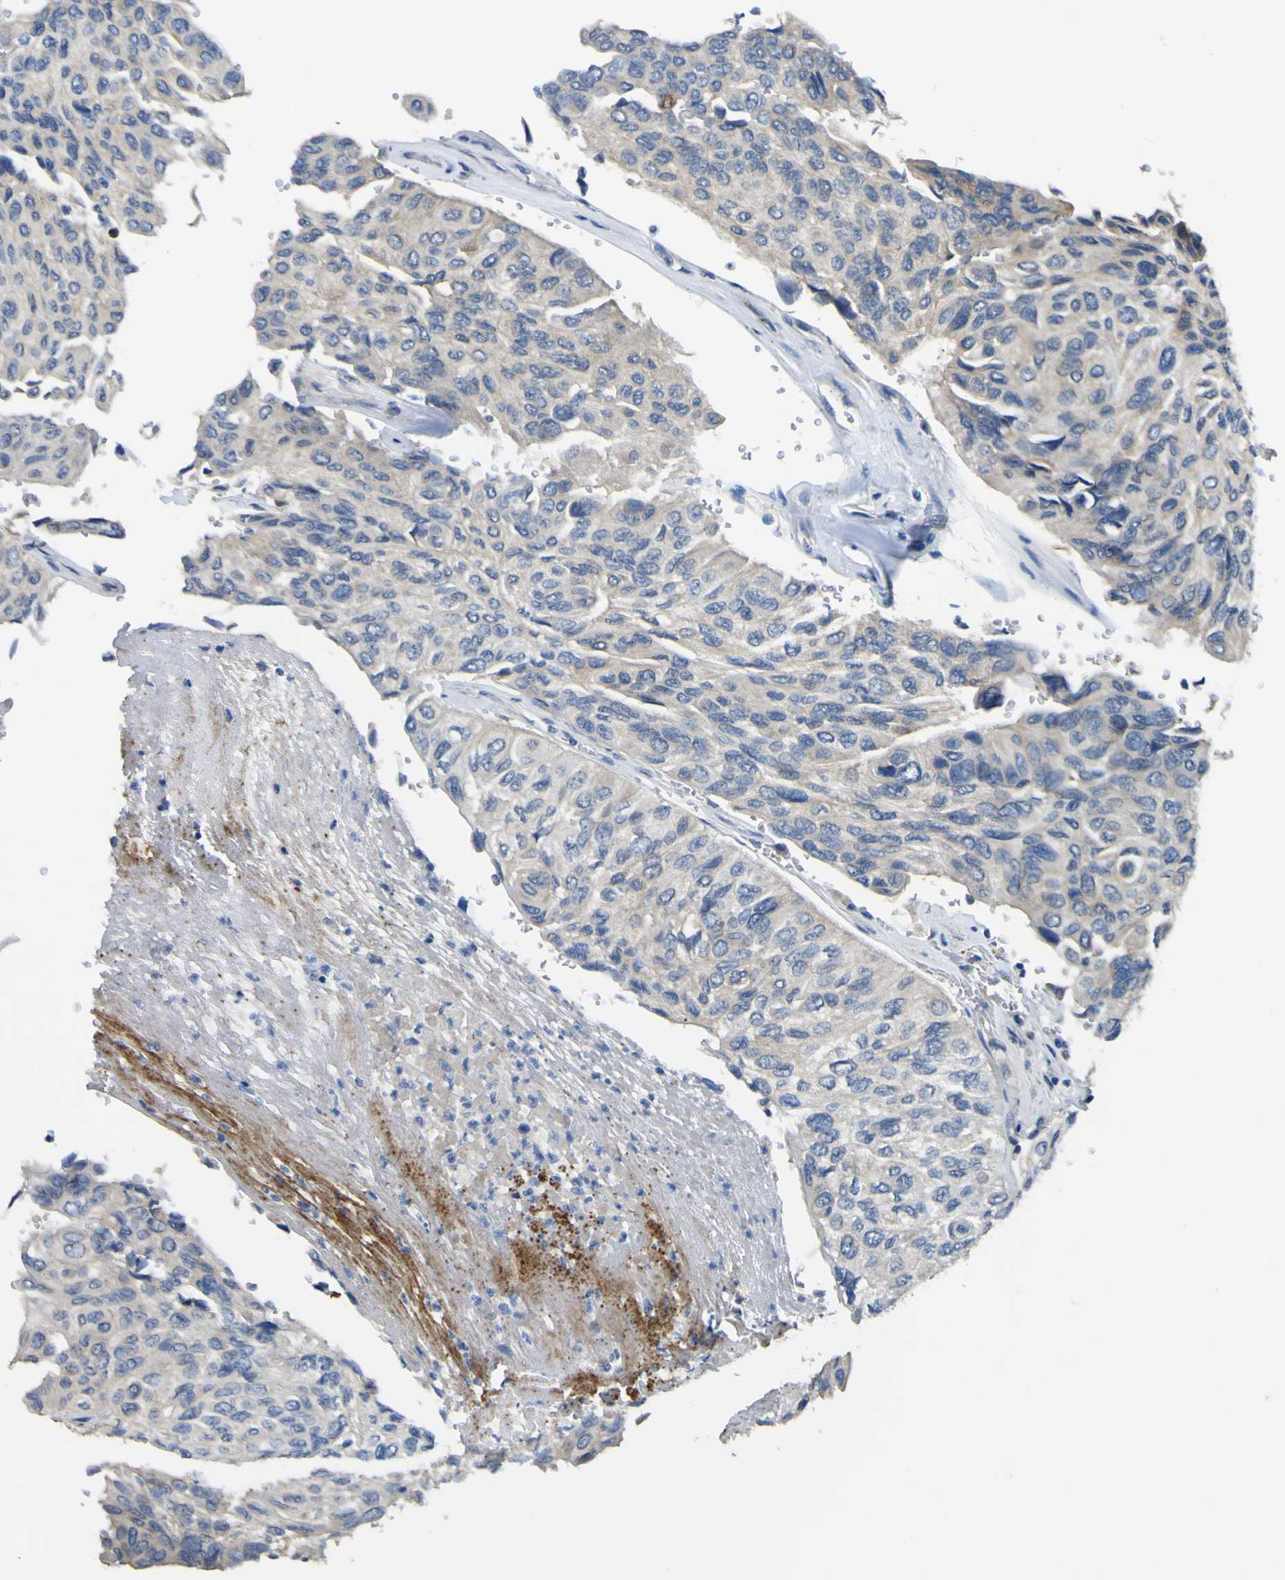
{"staining": {"intensity": "negative", "quantity": "none", "location": "none"}, "tissue": "urothelial cancer", "cell_type": "Tumor cells", "image_type": "cancer", "snomed": [{"axis": "morphology", "description": "Urothelial carcinoma, High grade"}, {"axis": "topography", "description": "Urinary bladder"}], "caption": "This micrograph is of urothelial carcinoma (high-grade) stained with immunohistochemistry (IHC) to label a protein in brown with the nuclei are counter-stained blue. There is no expression in tumor cells.", "gene": "ALDH18A1", "patient": {"sex": "male", "age": 66}}